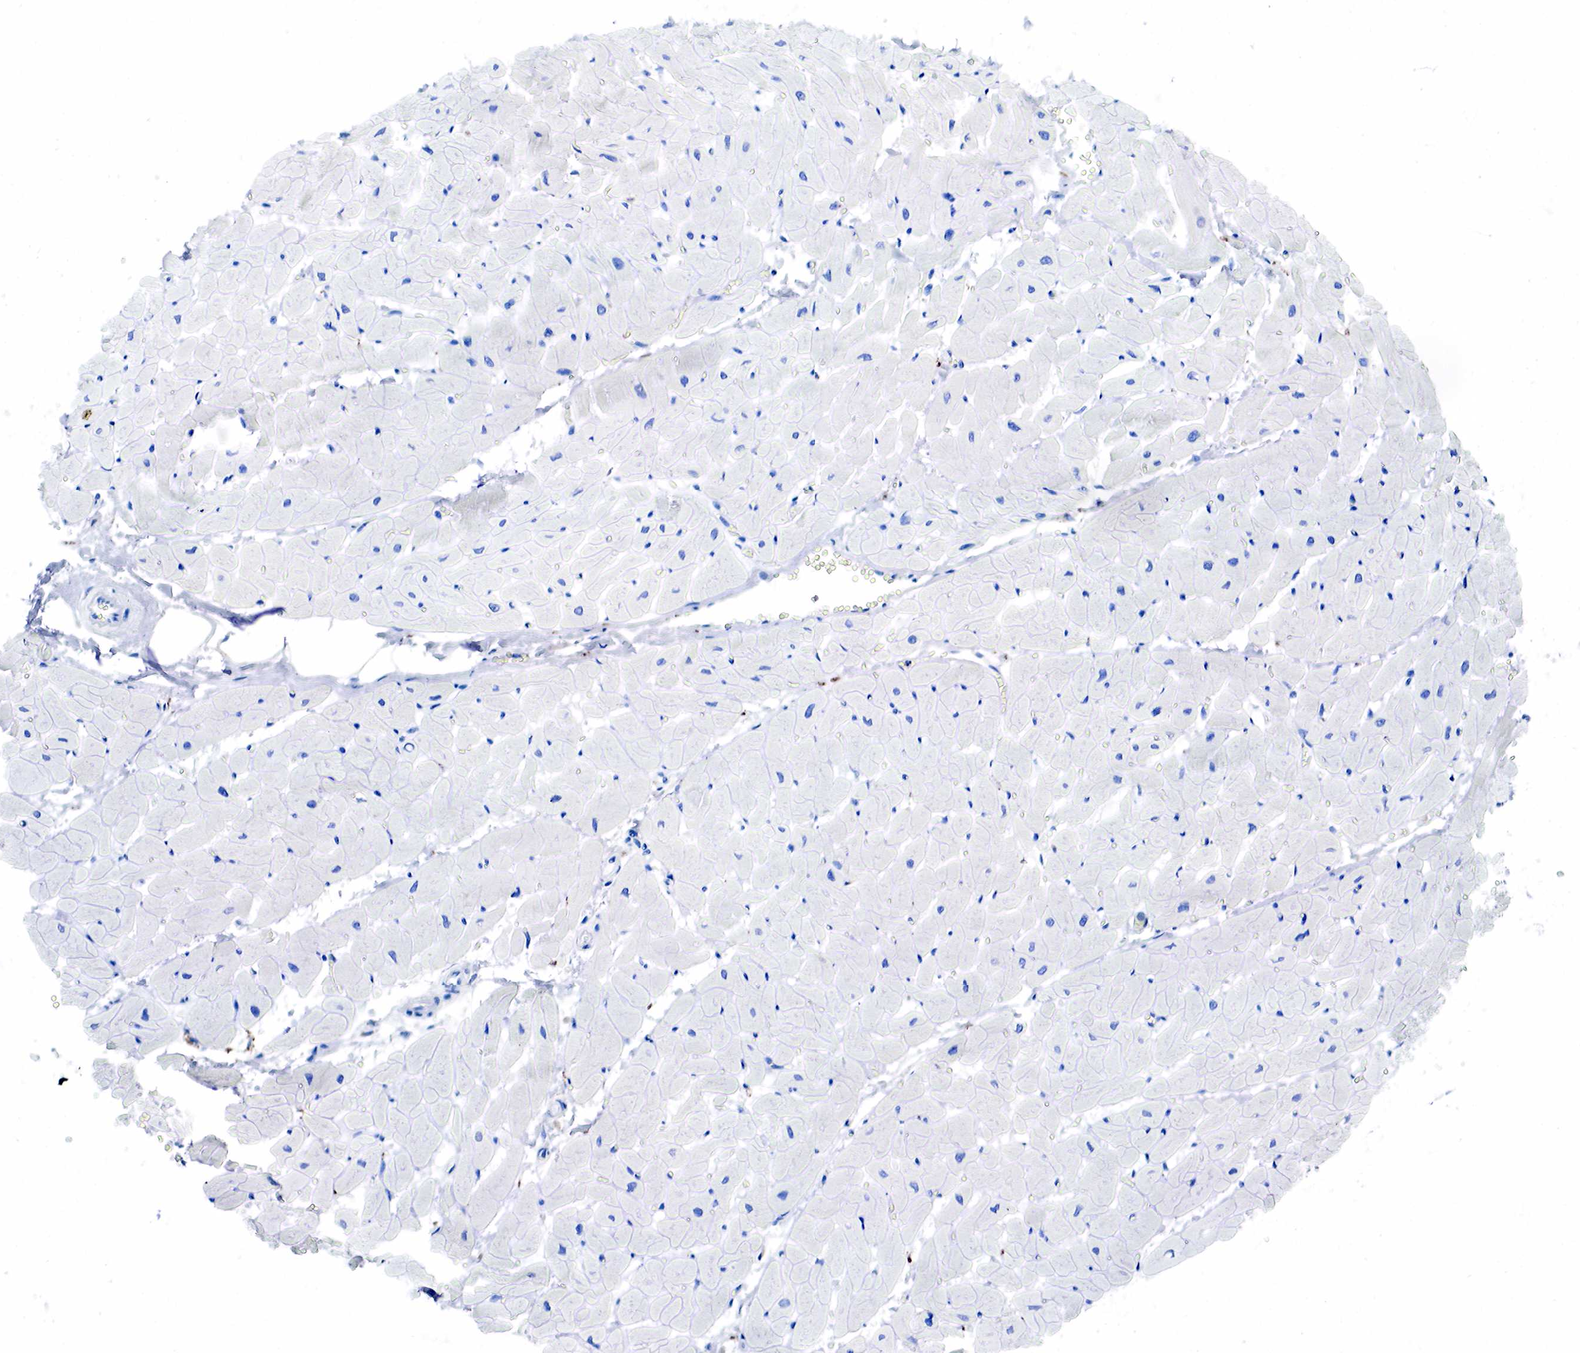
{"staining": {"intensity": "negative", "quantity": "none", "location": "none"}, "tissue": "heart muscle", "cell_type": "Cardiomyocytes", "image_type": "normal", "snomed": [{"axis": "morphology", "description": "Normal tissue, NOS"}, {"axis": "topography", "description": "Heart"}], "caption": "Unremarkable heart muscle was stained to show a protein in brown. There is no significant positivity in cardiomyocytes. (DAB immunohistochemistry with hematoxylin counter stain).", "gene": "CD68", "patient": {"sex": "female", "age": 19}}